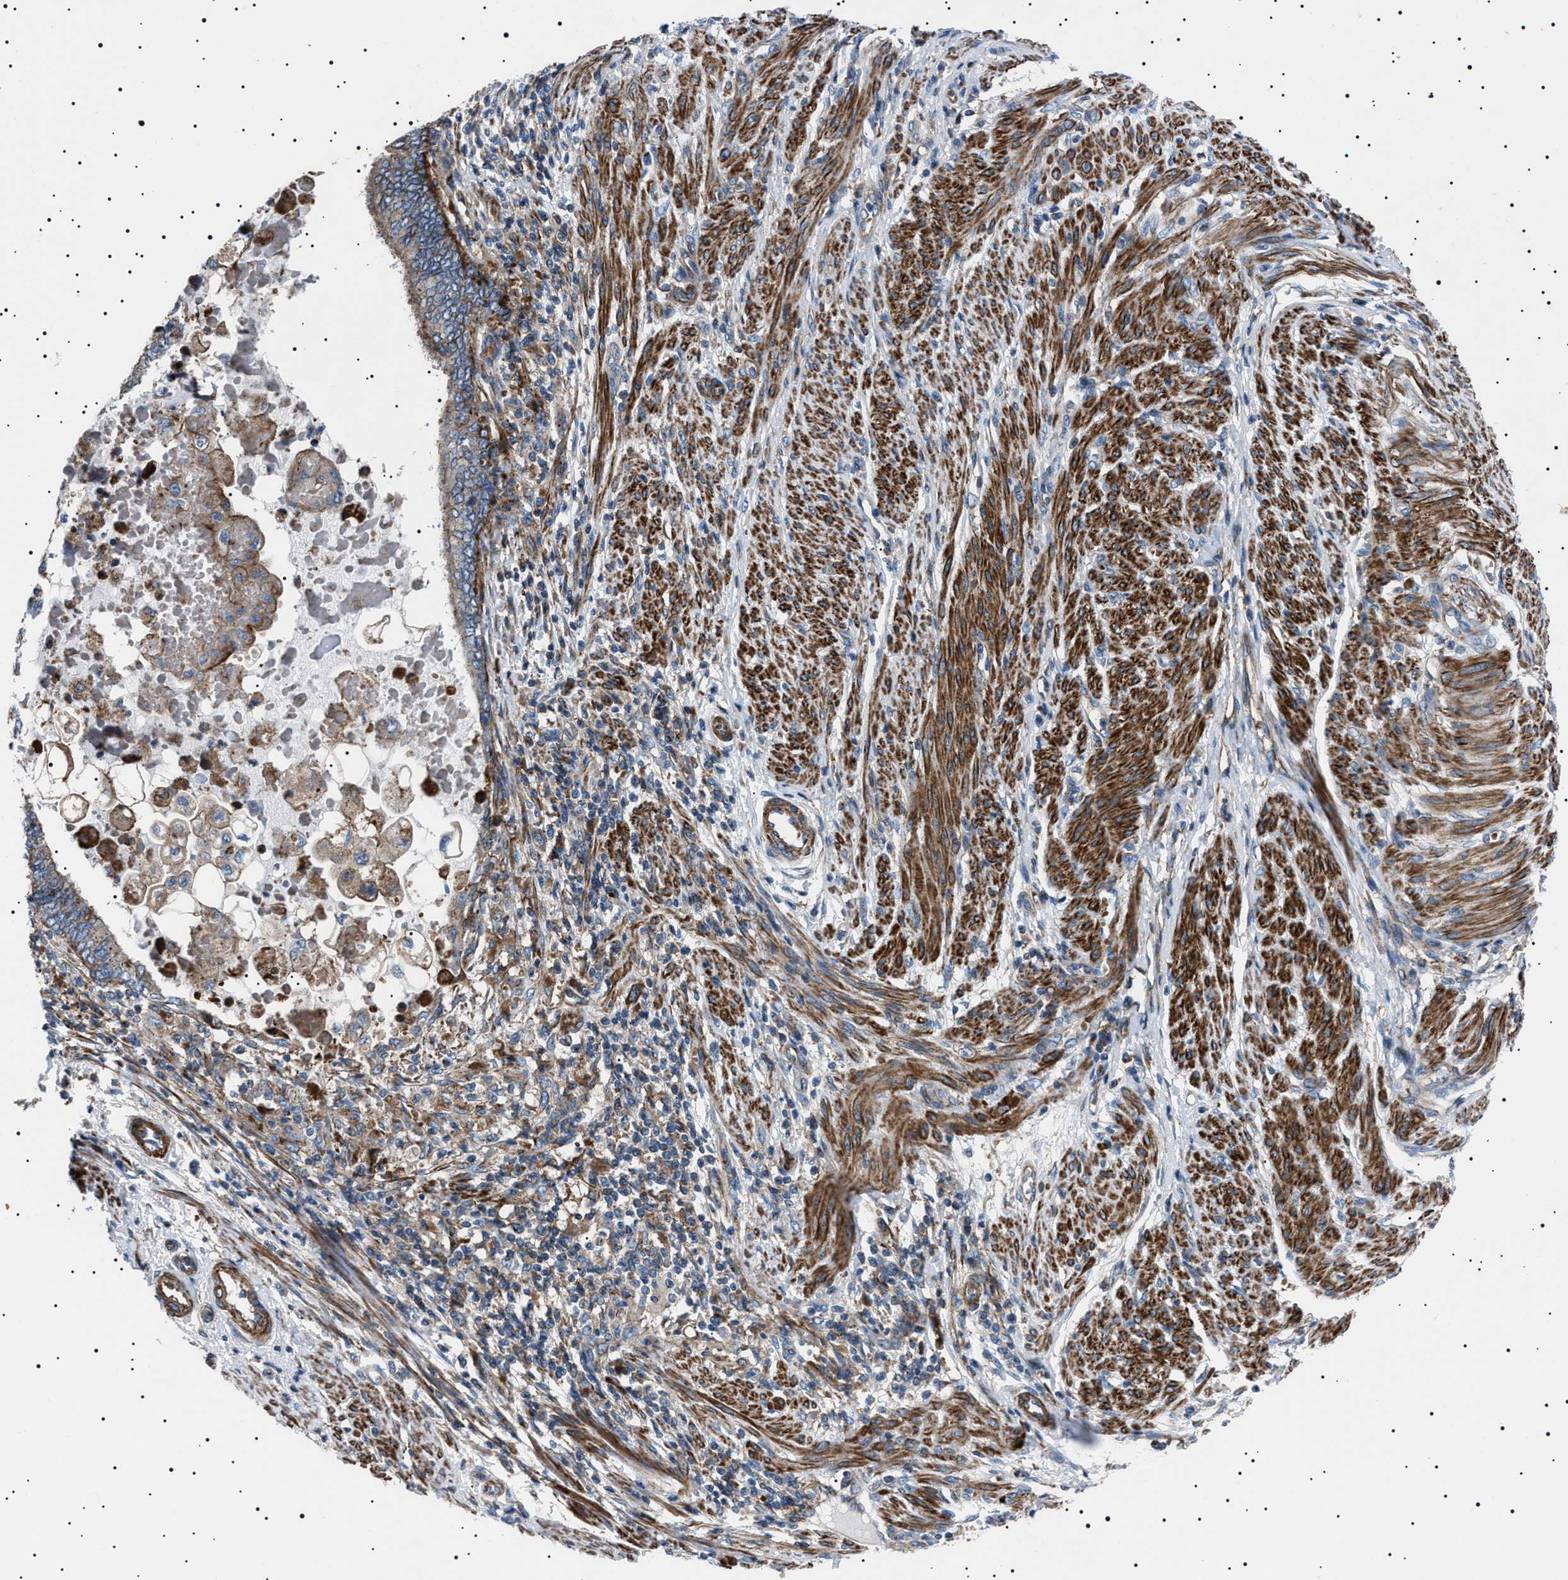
{"staining": {"intensity": "strong", "quantity": "<25%", "location": "cytoplasmic/membranous"}, "tissue": "endometrial cancer", "cell_type": "Tumor cells", "image_type": "cancer", "snomed": [{"axis": "morphology", "description": "Adenocarcinoma, NOS"}, {"axis": "topography", "description": "Uterus"}, {"axis": "topography", "description": "Endometrium"}], "caption": "Immunohistochemistry (IHC) (DAB (3,3'-diaminobenzidine)) staining of endometrial cancer (adenocarcinoma) displays strong cytoplasmic/membranous protein positivity in approximately <25% of tumor cells.", "gene": "NEU1", "patient": {"sex": "female", "age": 70}}